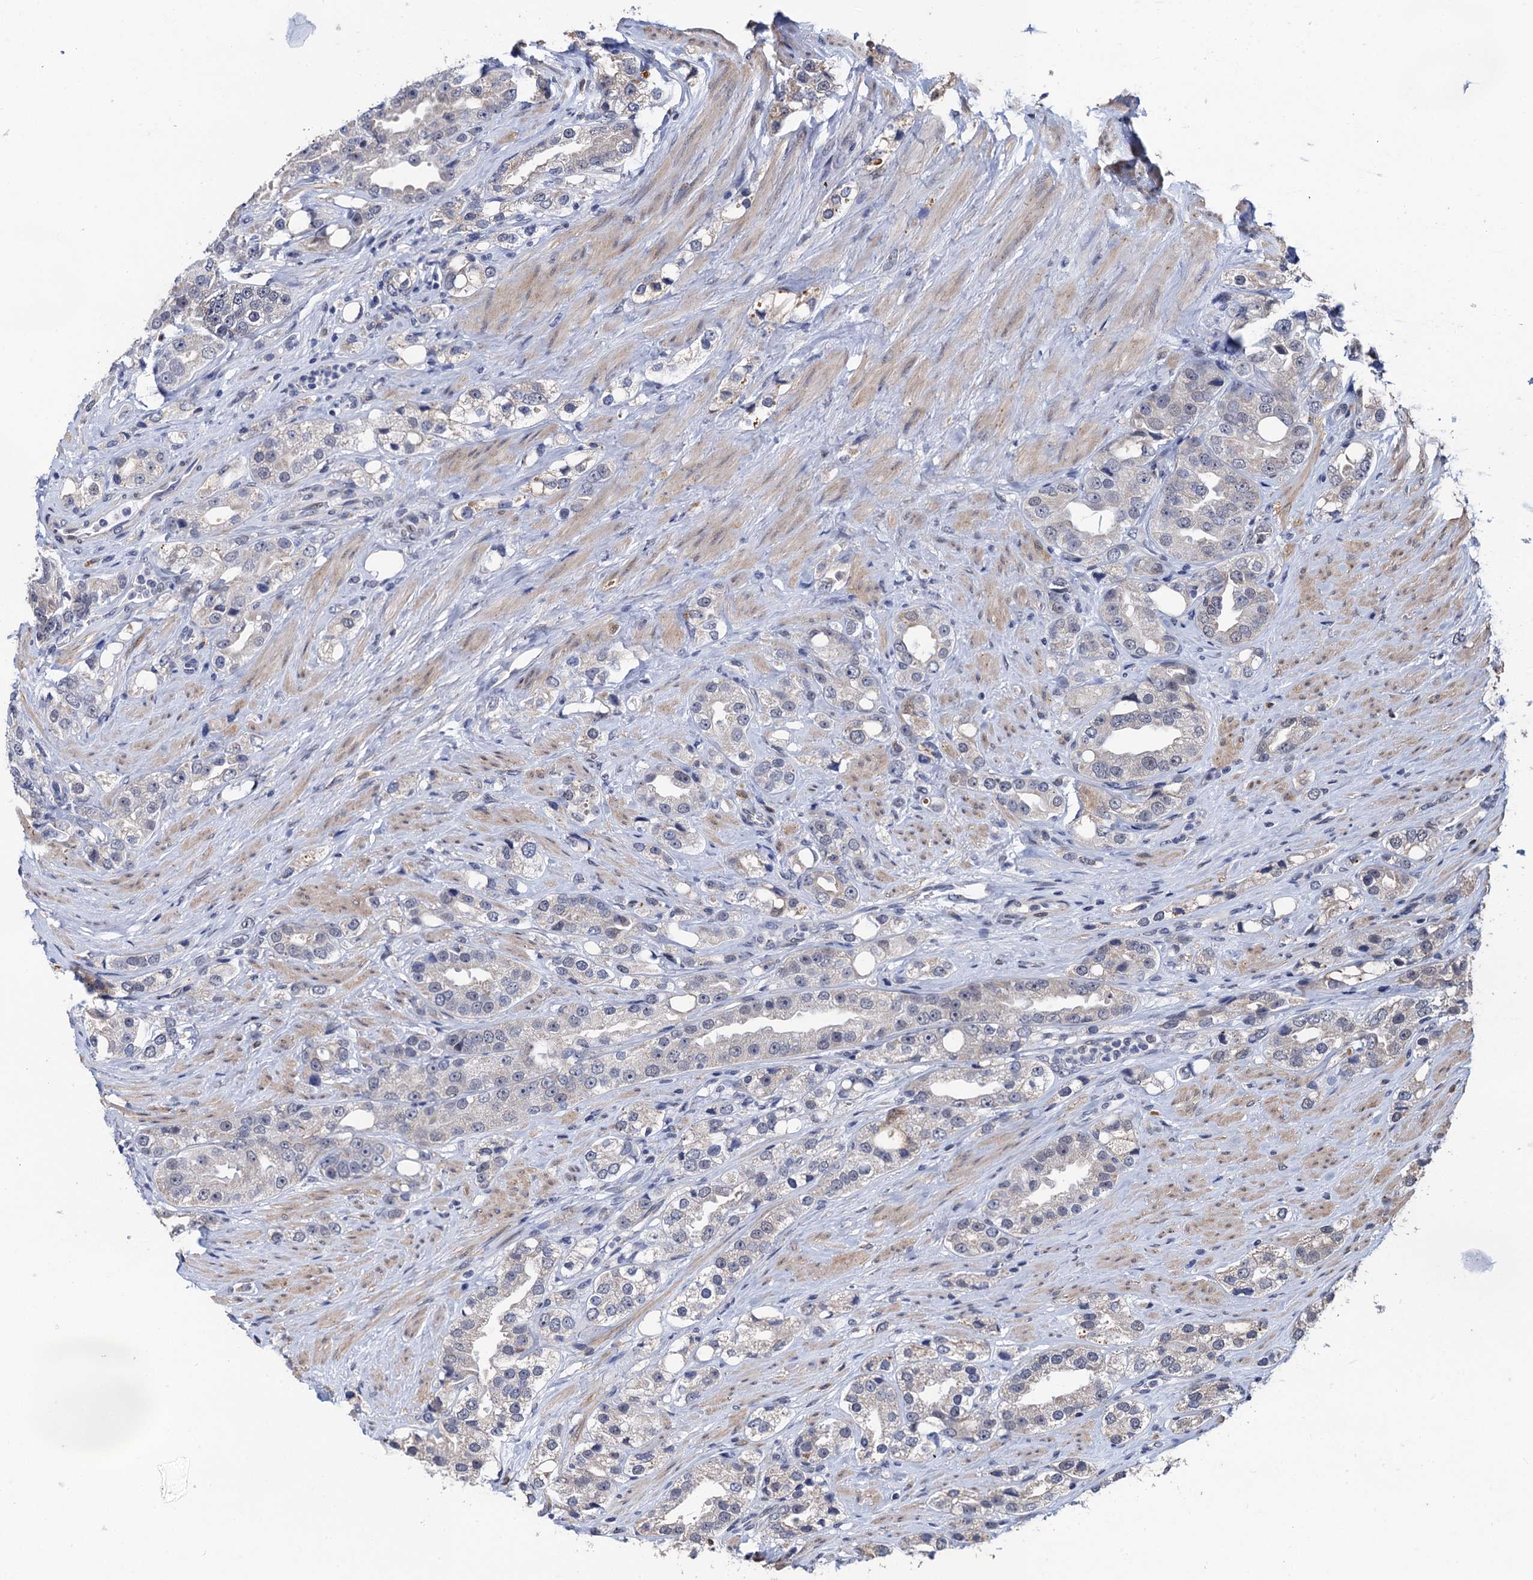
{"staining": {"intensity": "negative", "quantity": "none", "location": "none"}, "tissue": "prostate cancer", "cell_type": "Tumor cells", "image_type": "cancer", "snomed": [{"axis": "morphology", "description": "Adenocarcinoma, NOS"}, {"axis": "topography", "description": "Prostate"}], "caption": "Adenocarcinoma (prostate) was stained to show a protein in brown. There is no significant expression in tumor cells.", "gene": "FAM222A", "patient": {"sex": "male", "age": 79}}